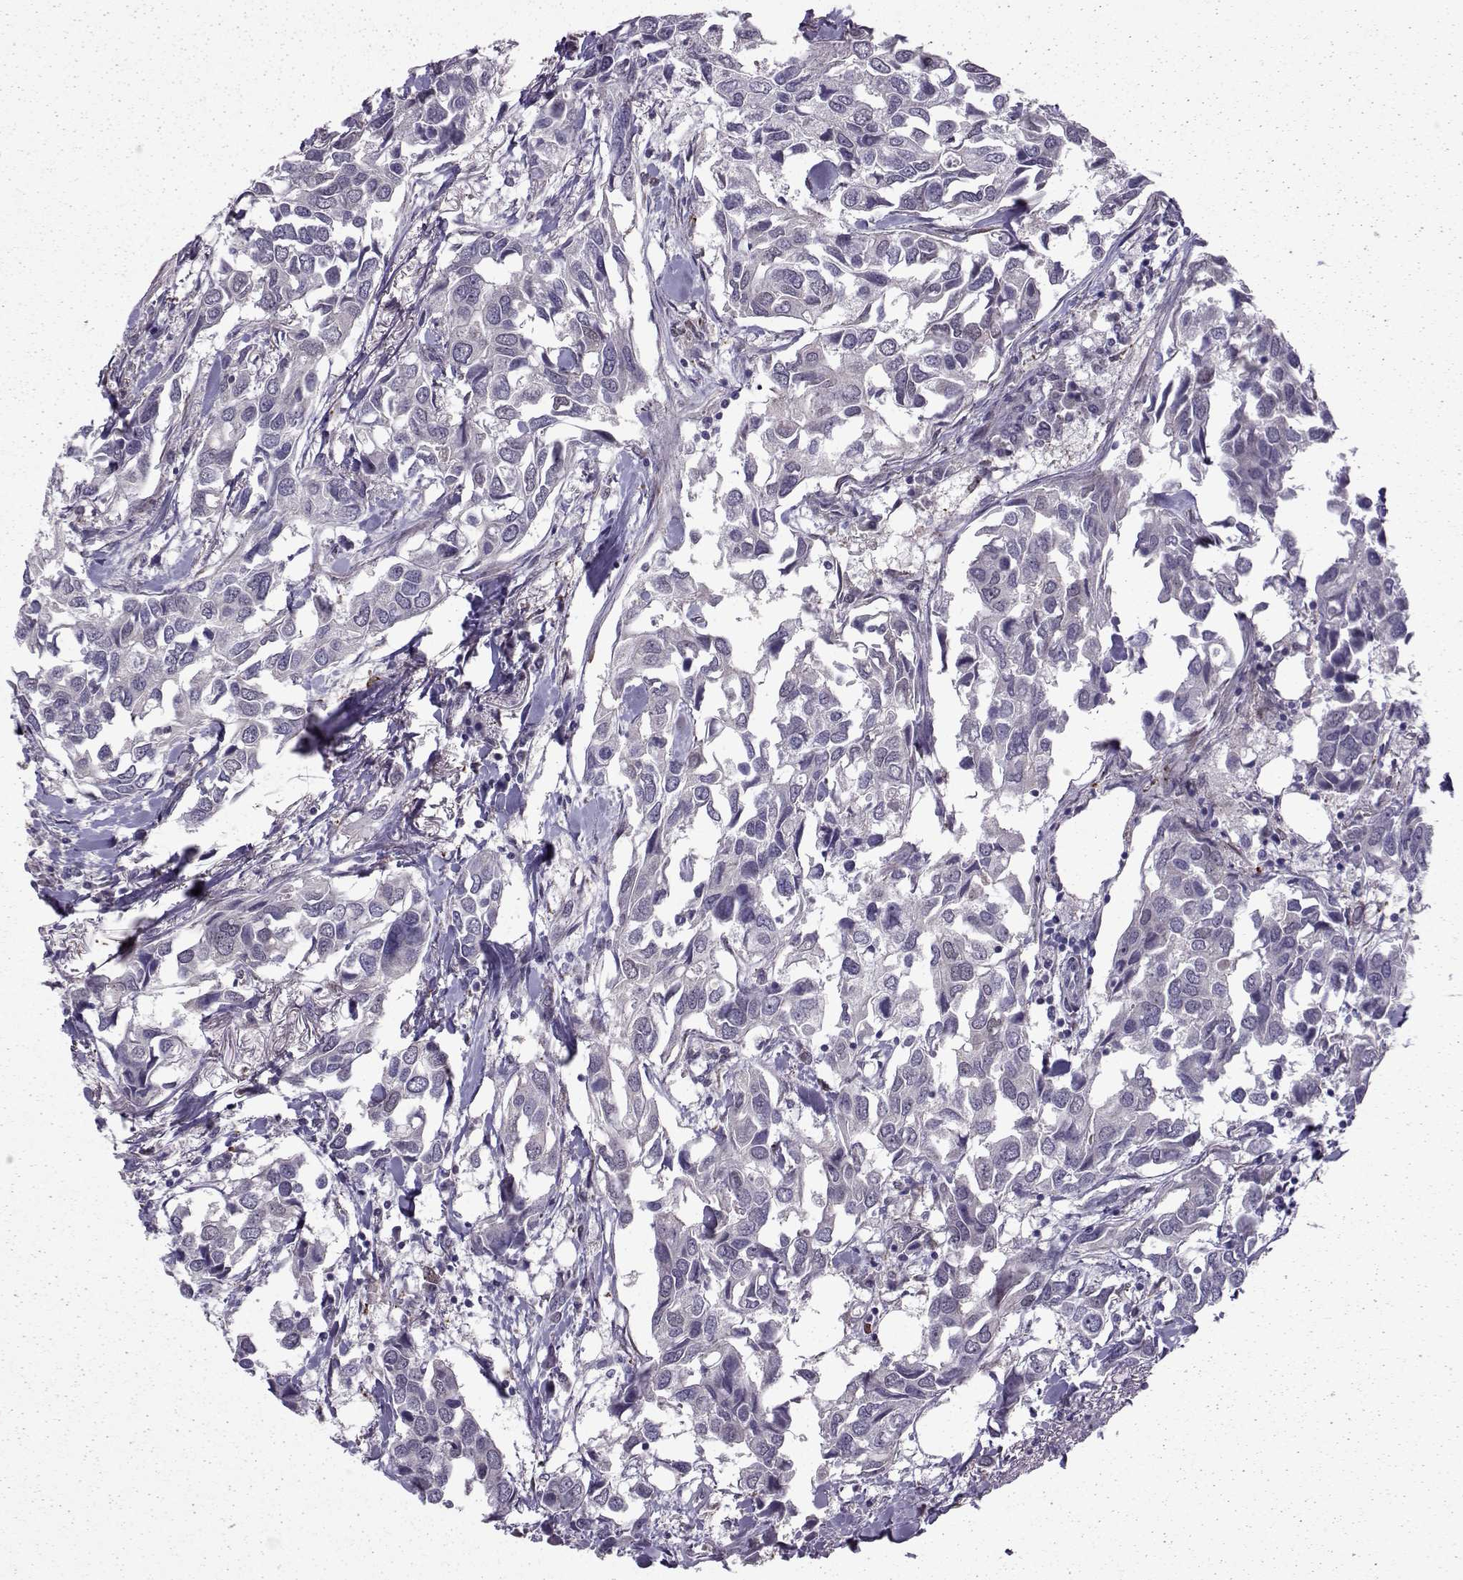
{"staining": {"intensity": "negative", "quantity": "none", "location": "none"}, "tissue": "breast cancer", "cell_type": "Tumor cells", "image_type": "cancer", "snomed": [{"axis": "morphology", "description": "Duct carcinoma"}, {"axis": "topography", "description": "Breast"}], "caption": "This micrograph is of infiltrating ductal carcinoma (breast) stained with IHC to label a protein in brown with the nuclei are counter-stained blue. There is no staining in tumor cells.", "gene": "CDK4", "patient": {"sex": "female", "age": 83}}